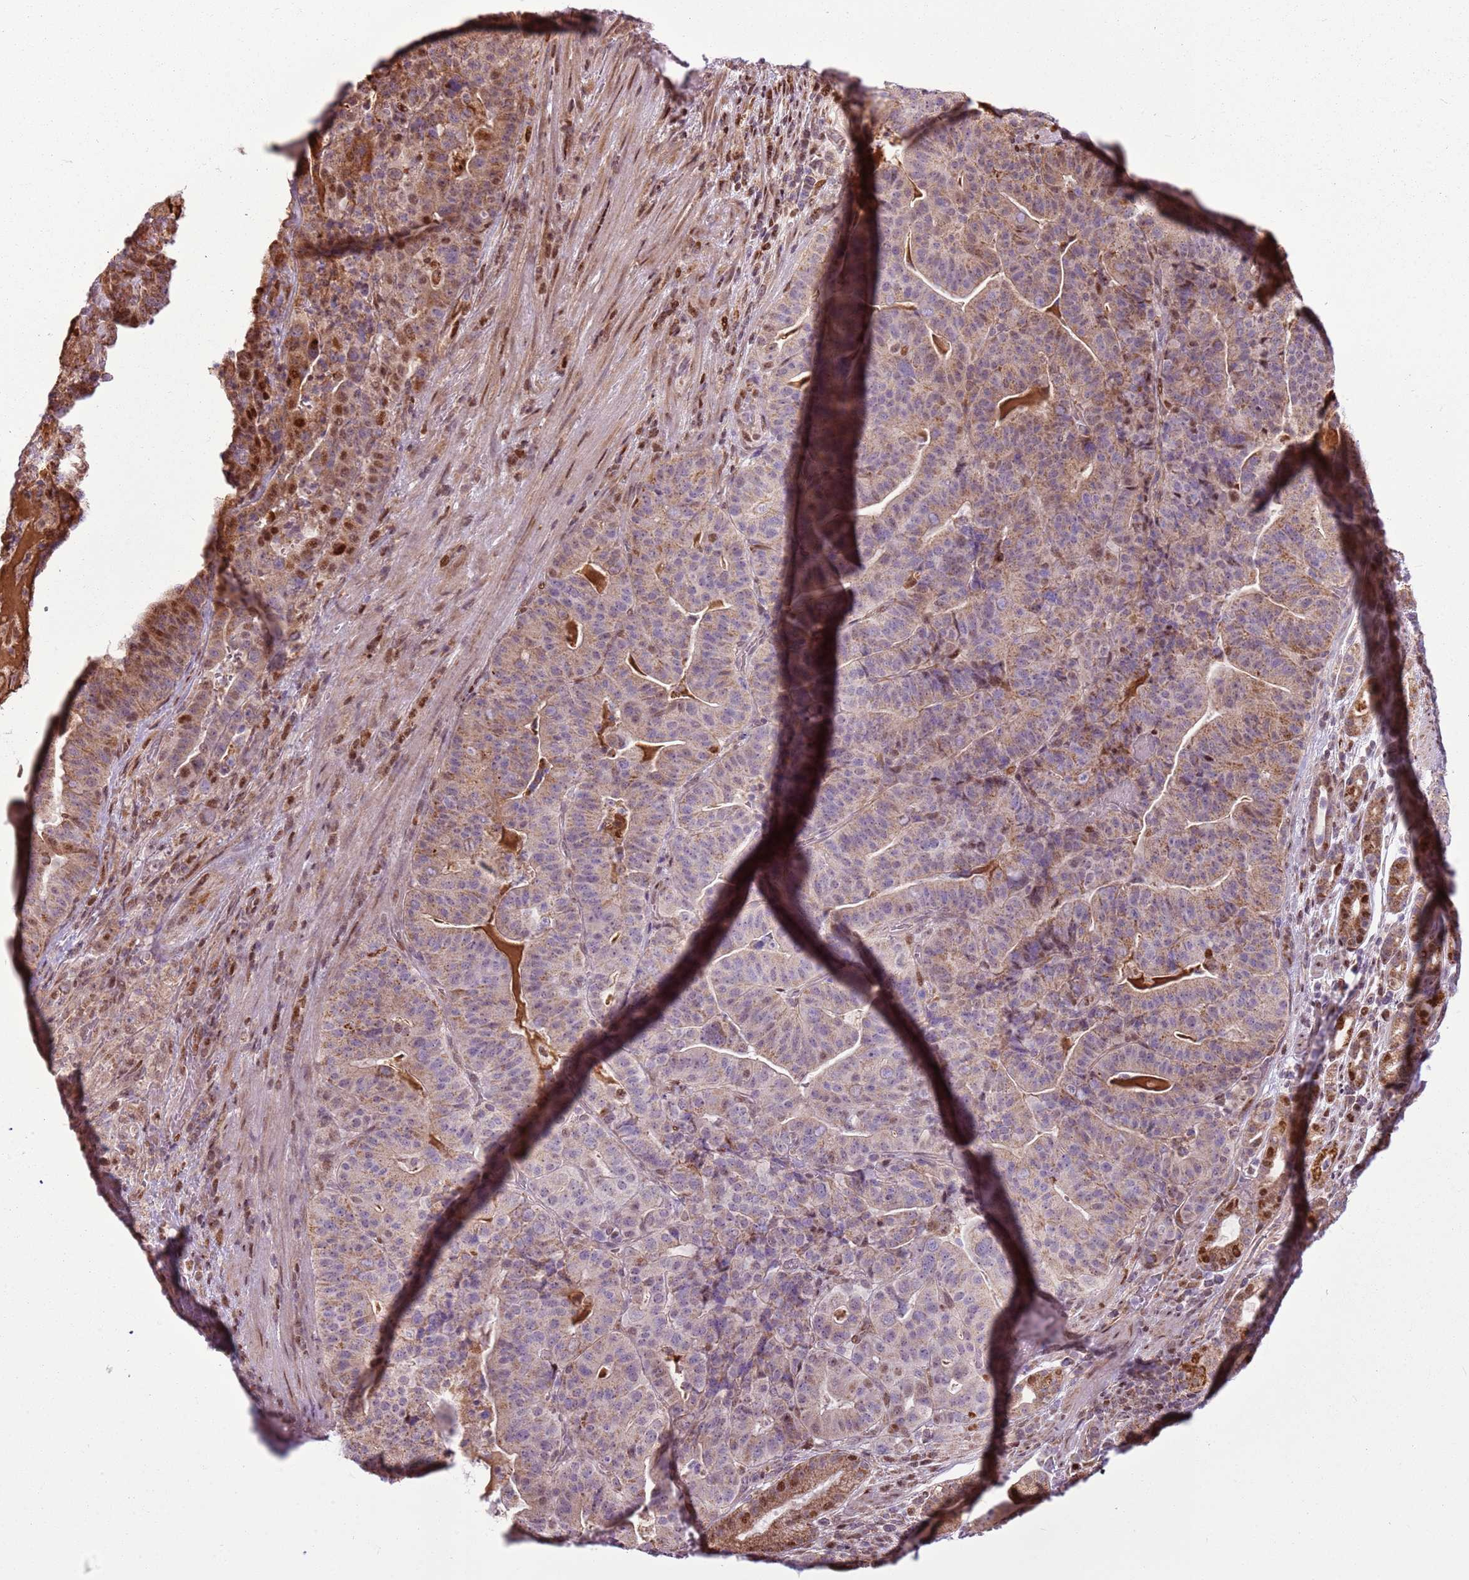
{"staining": {"intensity": "moderate", "quantity": "25%-75%", "location": "cytoplasmic/membranous,nuclear"}, "tissue": "stomach cancer", "cell_type": "Tumor cells", "image_type": "cancer", "snomed": [{"axis": "morphology", "description": "Adenocarcinoma, NOS"}, {"axis": "topography", "description": "Stomach"}], "caption": "Stomach cancer stained with immunohistochemistry (IHC) demonstrates moderate cytoplasmic/membranous and nuclear expression in approximately 25%-75% of tumor cells. Immunohistochemistry (ihc) stains the protein of interest in brown and the nuclei are stained blue.", "gene": "PCTP", "patient": {"sex": "male", "age": 48}}